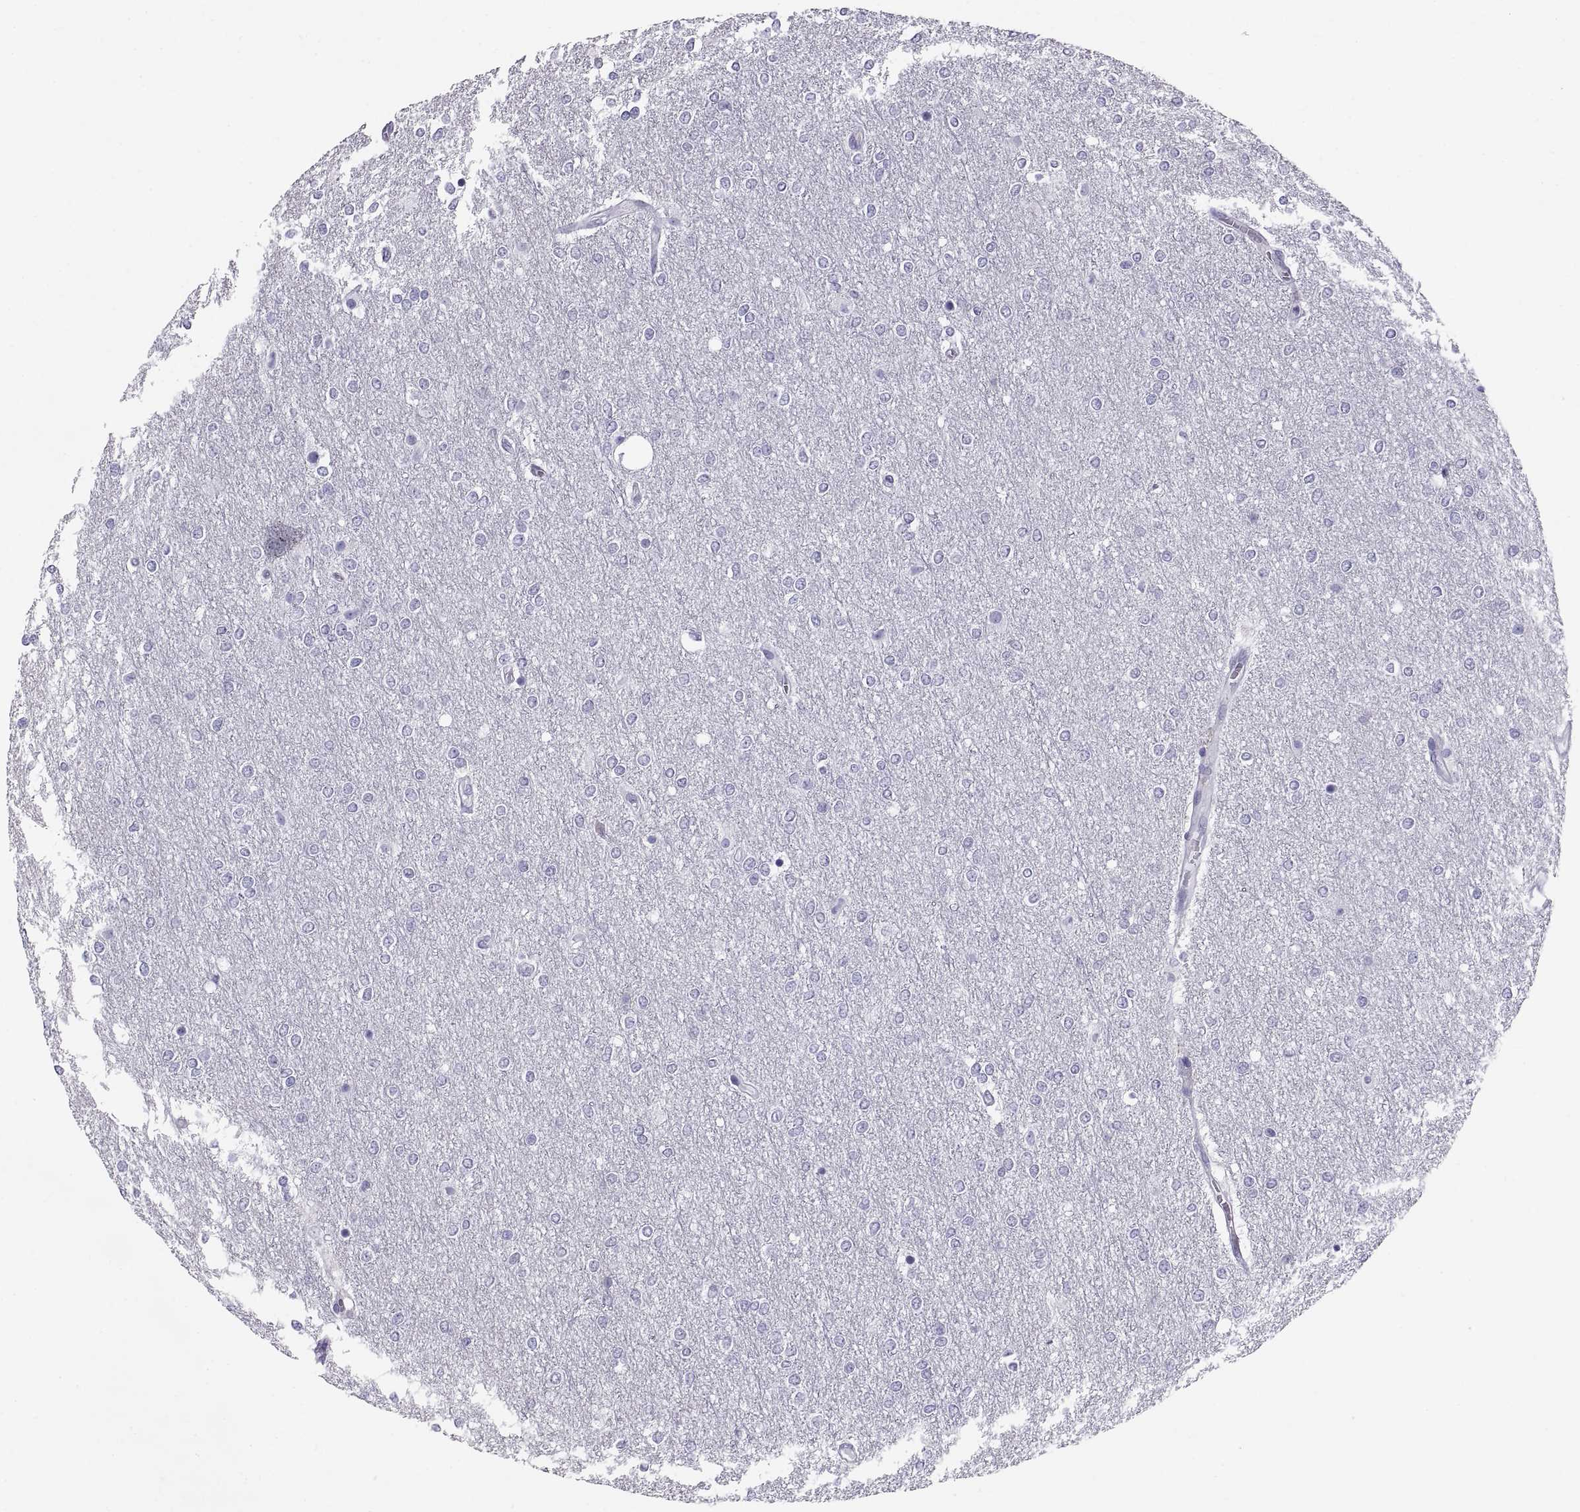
{"staining": {"intensity": "negative", "quantity": "none", "location": "none"}, "tissue": "glioma", "cell_type": "Tumor cells", "image_type": "cancer", "snomed": [{"axis": "morphology", "description": "Glioma, malignant, High grade"}, {"axis": "topography", "description": "Brain"}], "caption": "Malignant glioma (high-grade) was stained to show a protein in brown. There is no significant expression in tumor cells. (DAB immunohistochemistry with hematoxylin counter stain).", "gene": "CT47A10", "patient": {"sex": "female", "age": 61}}